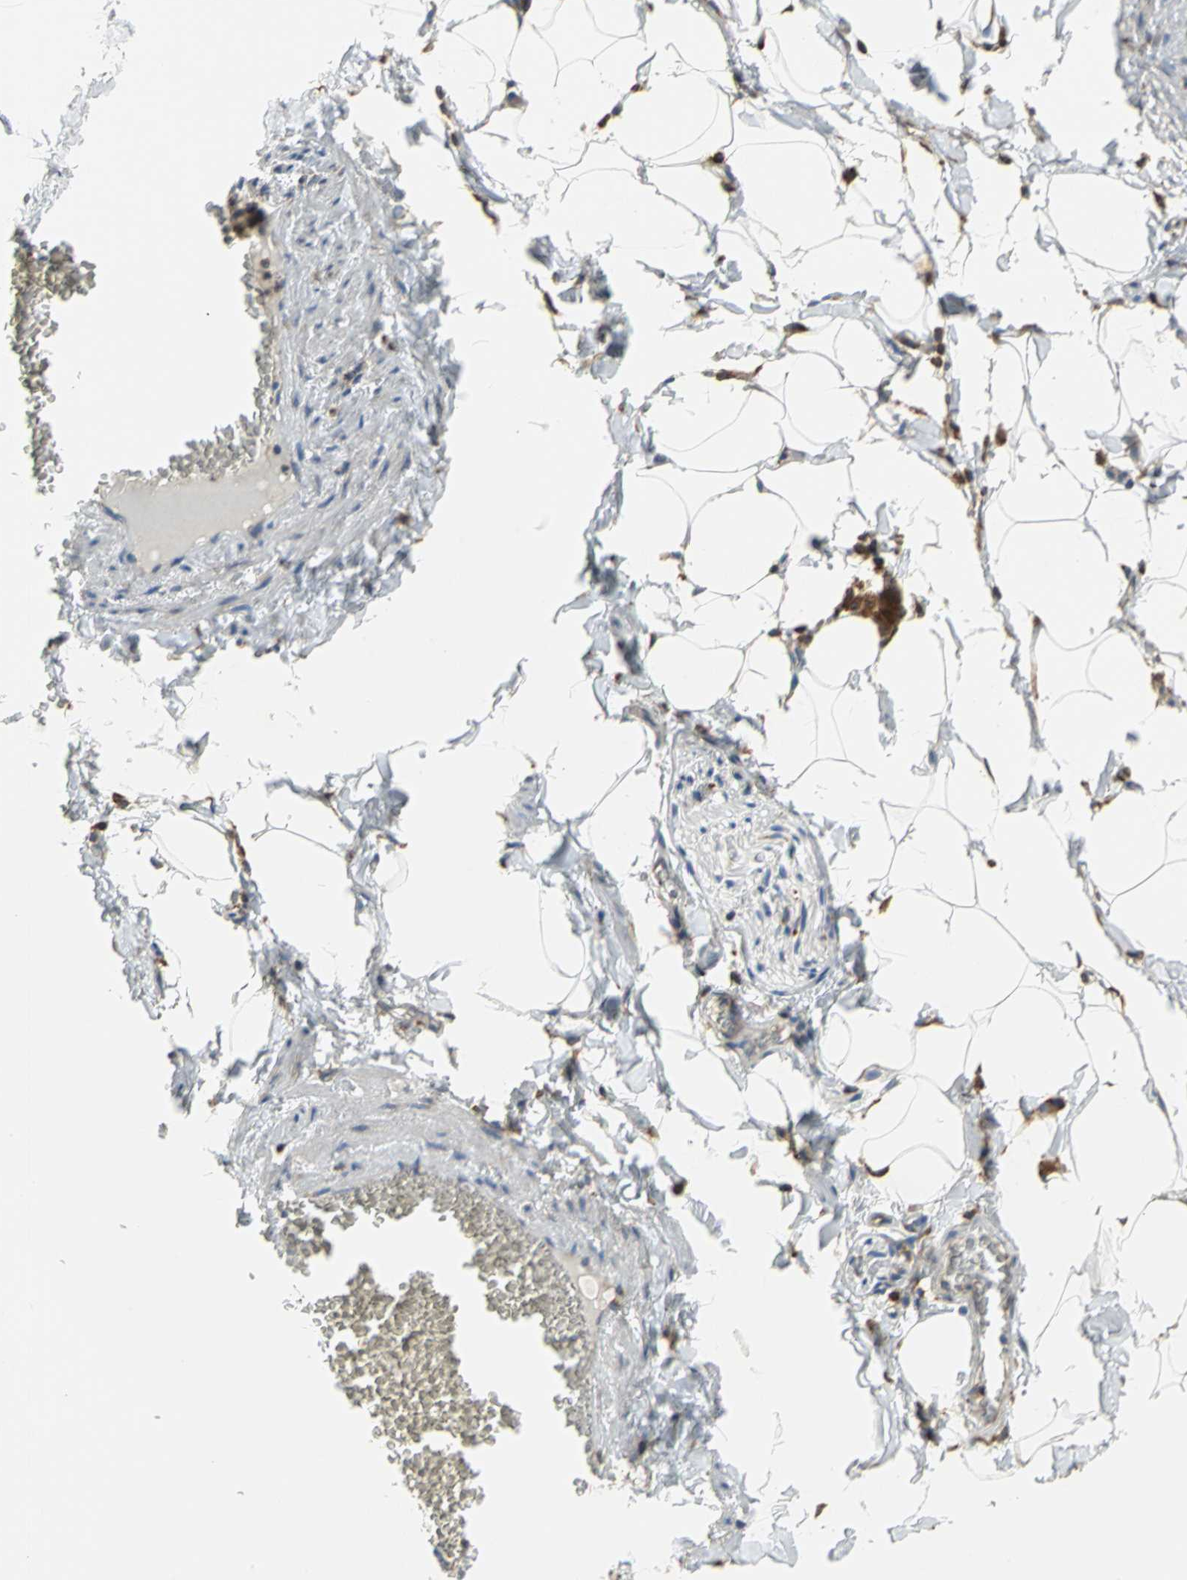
{"staining": {"intensity": "weak", "quantity": ">75%", "location": "cytoplasmic/membranous"}, "tissue": "adipose tissue", "cell_type": "Adipocytes", "image_type": "normal", "snomed": [{"axis": "morphology", "description": "Normal tissue, NOS"}, {"axis": "topography", "description": "Vascular tissue"}], "caption": "Immunohistochemical staining of normal adipose tissue demonstrates >75% levels of weak cytoplasmic/membranous protein staining in about >75% of adipocytes. (Brightfield microscopy of DAB IHC at high magnification).", "gene": "SDF2L1", "patient": {"sex": "male", "age": 41}}